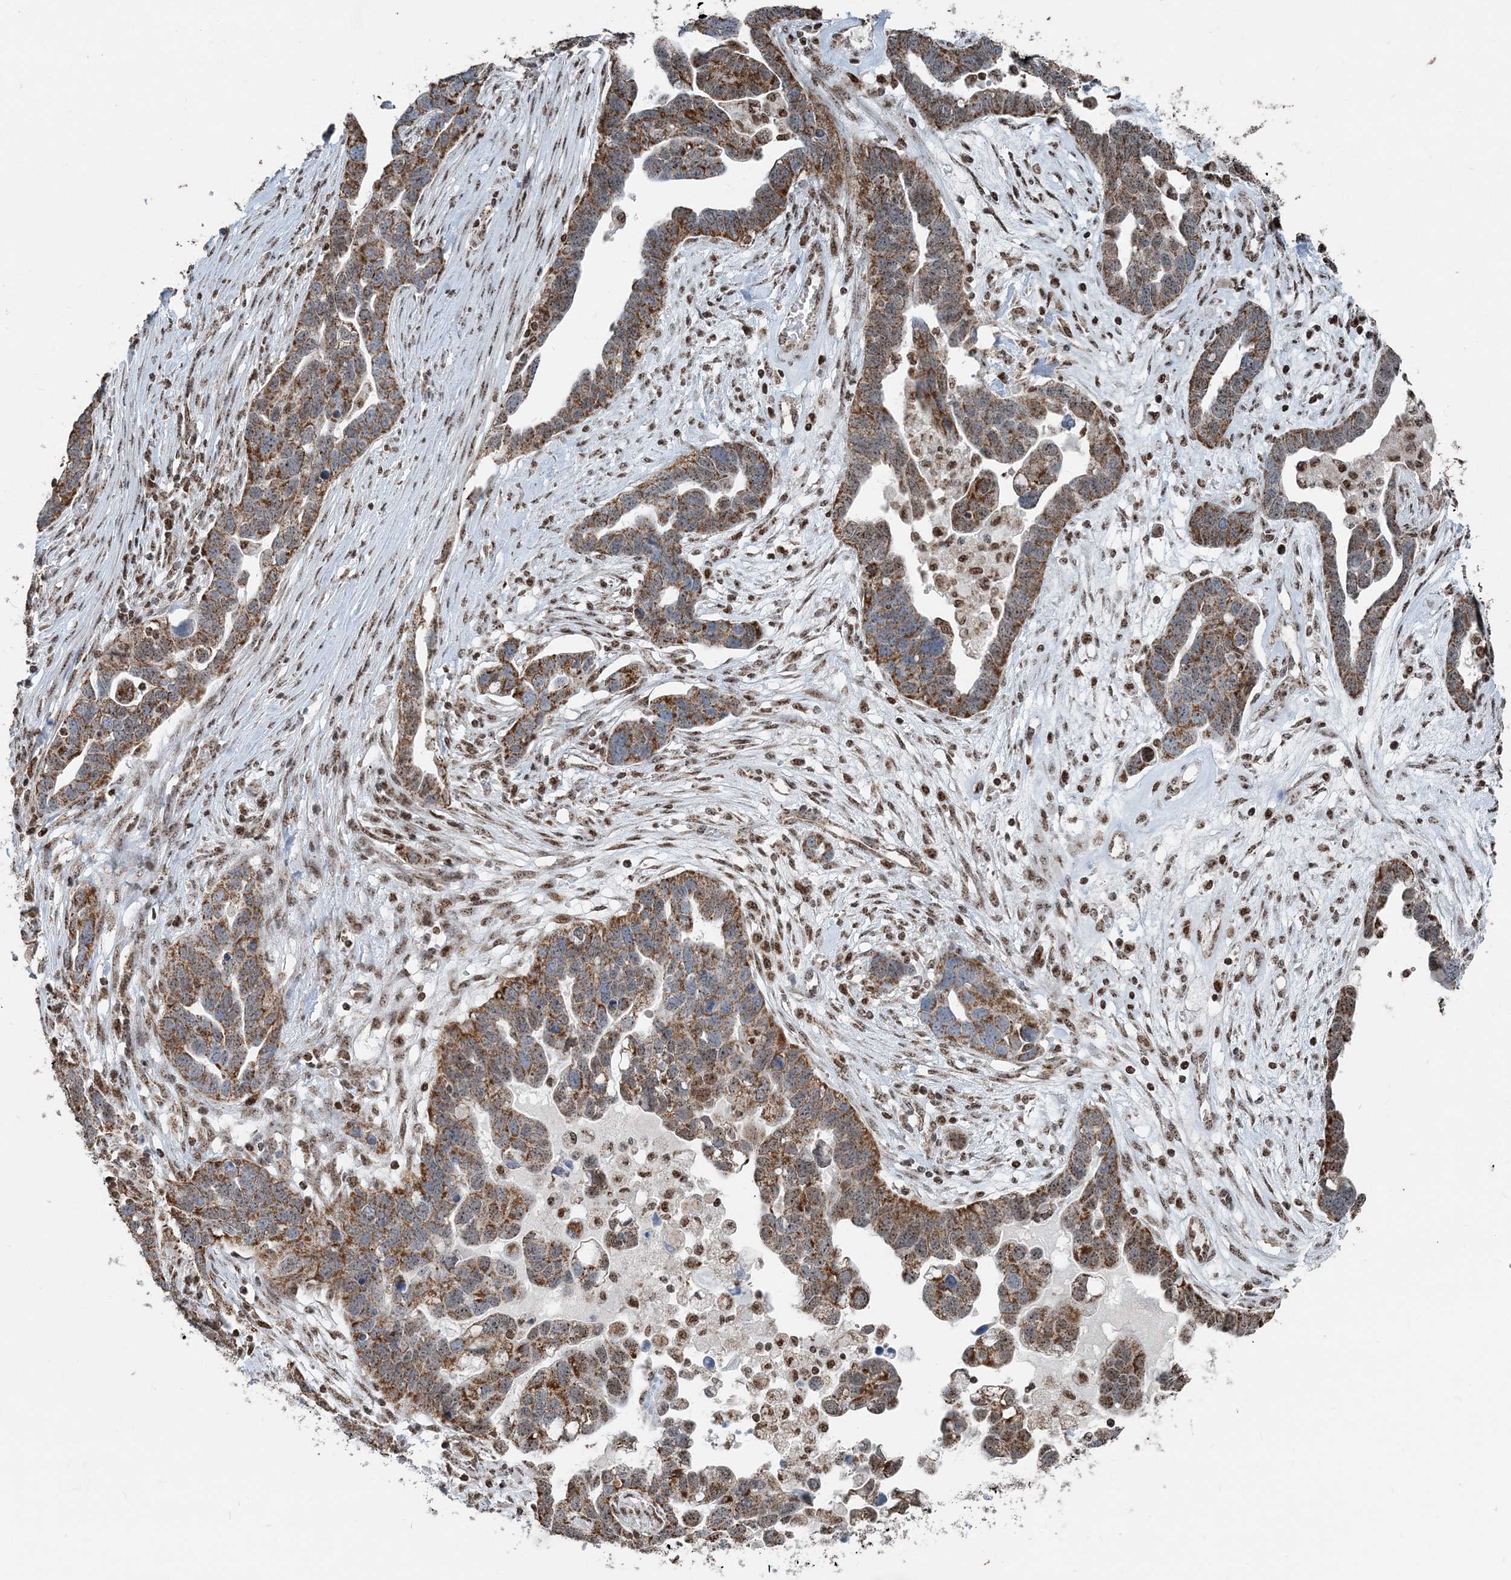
{"staining": {"intensity": "moderate", "quantity": ">75%", "location": "cytoplasmic/membranous"}, "tissue": "ovarian cancer", "cell_type": "Tumor cells", "image_type": "cancer", "snomed": [{"axis": "morphology", "description": "Cystadenocarcinoma, serous, NOS"}, {"axis": "topography", "description": "Ovary"}], "caption": "This micrograph shows ovarian cancer stained with IHC to label a protein in brown. The cytoplasmic/membranous of tumor cells show moderate positivity for the protein. Nuclei are counter-stained blue.", "gene": "SUCLG1", "patient": {"sex": "female", "age": 54}}